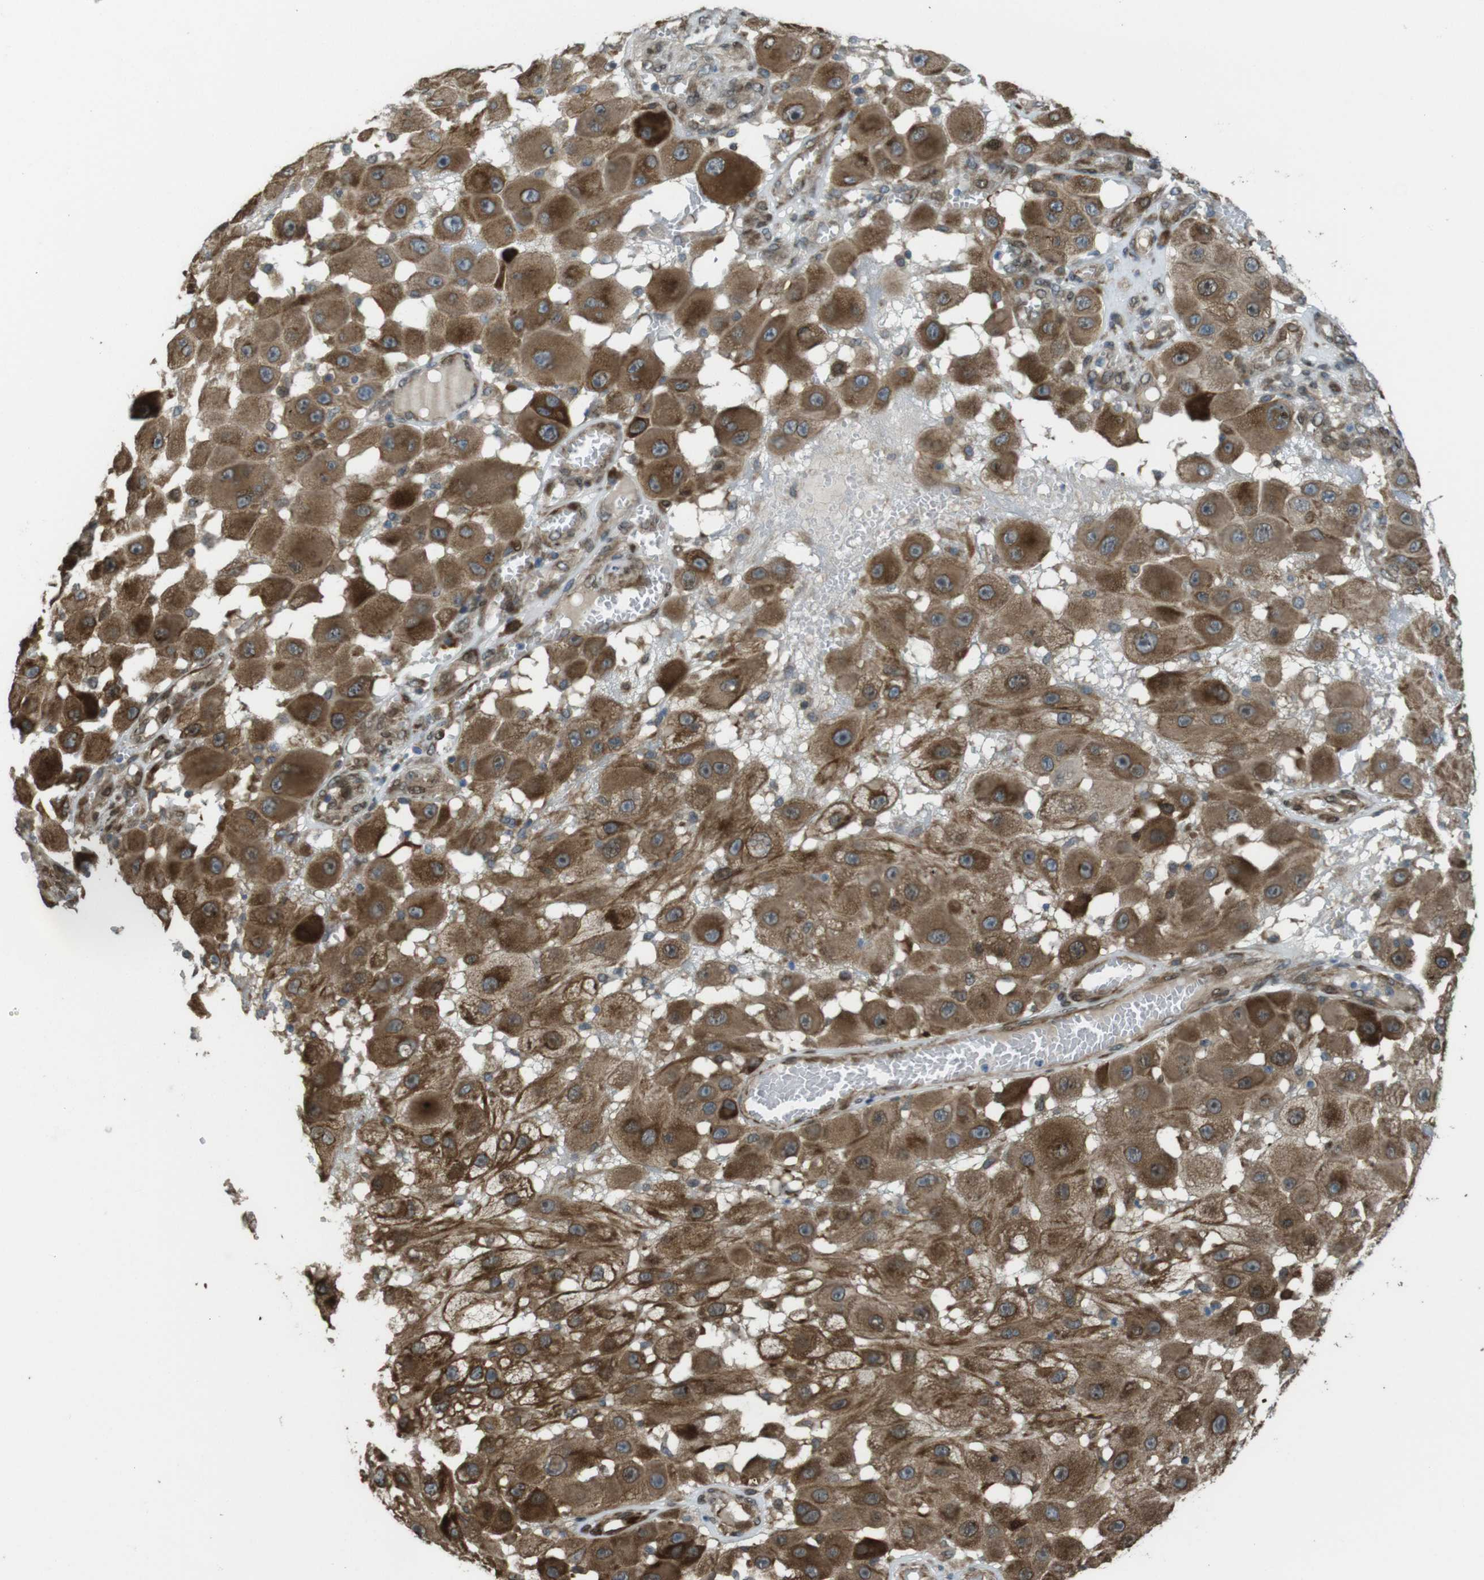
{"staining": {"intensity": "moderate", "quantity": ">75%", "location": "cytoplasmic/membranous"}, "tissue": "melanoma", "cell_type": "Tumor cells", "image_type": "cancer", "snomed": [{"axis": "morphology", "description": "Malignant melanoma, NOS"}, {"axis": "topography", "description": "Skin"}], "caption": "About >75% of tumor cells in human malignant melanoma reveal moderate cytoplasmic/membranous protein positivity as visualized by brown immunohistochemical staining.", "gene": "ZNF330", "patient": {"sex": "female", "age": 81}}